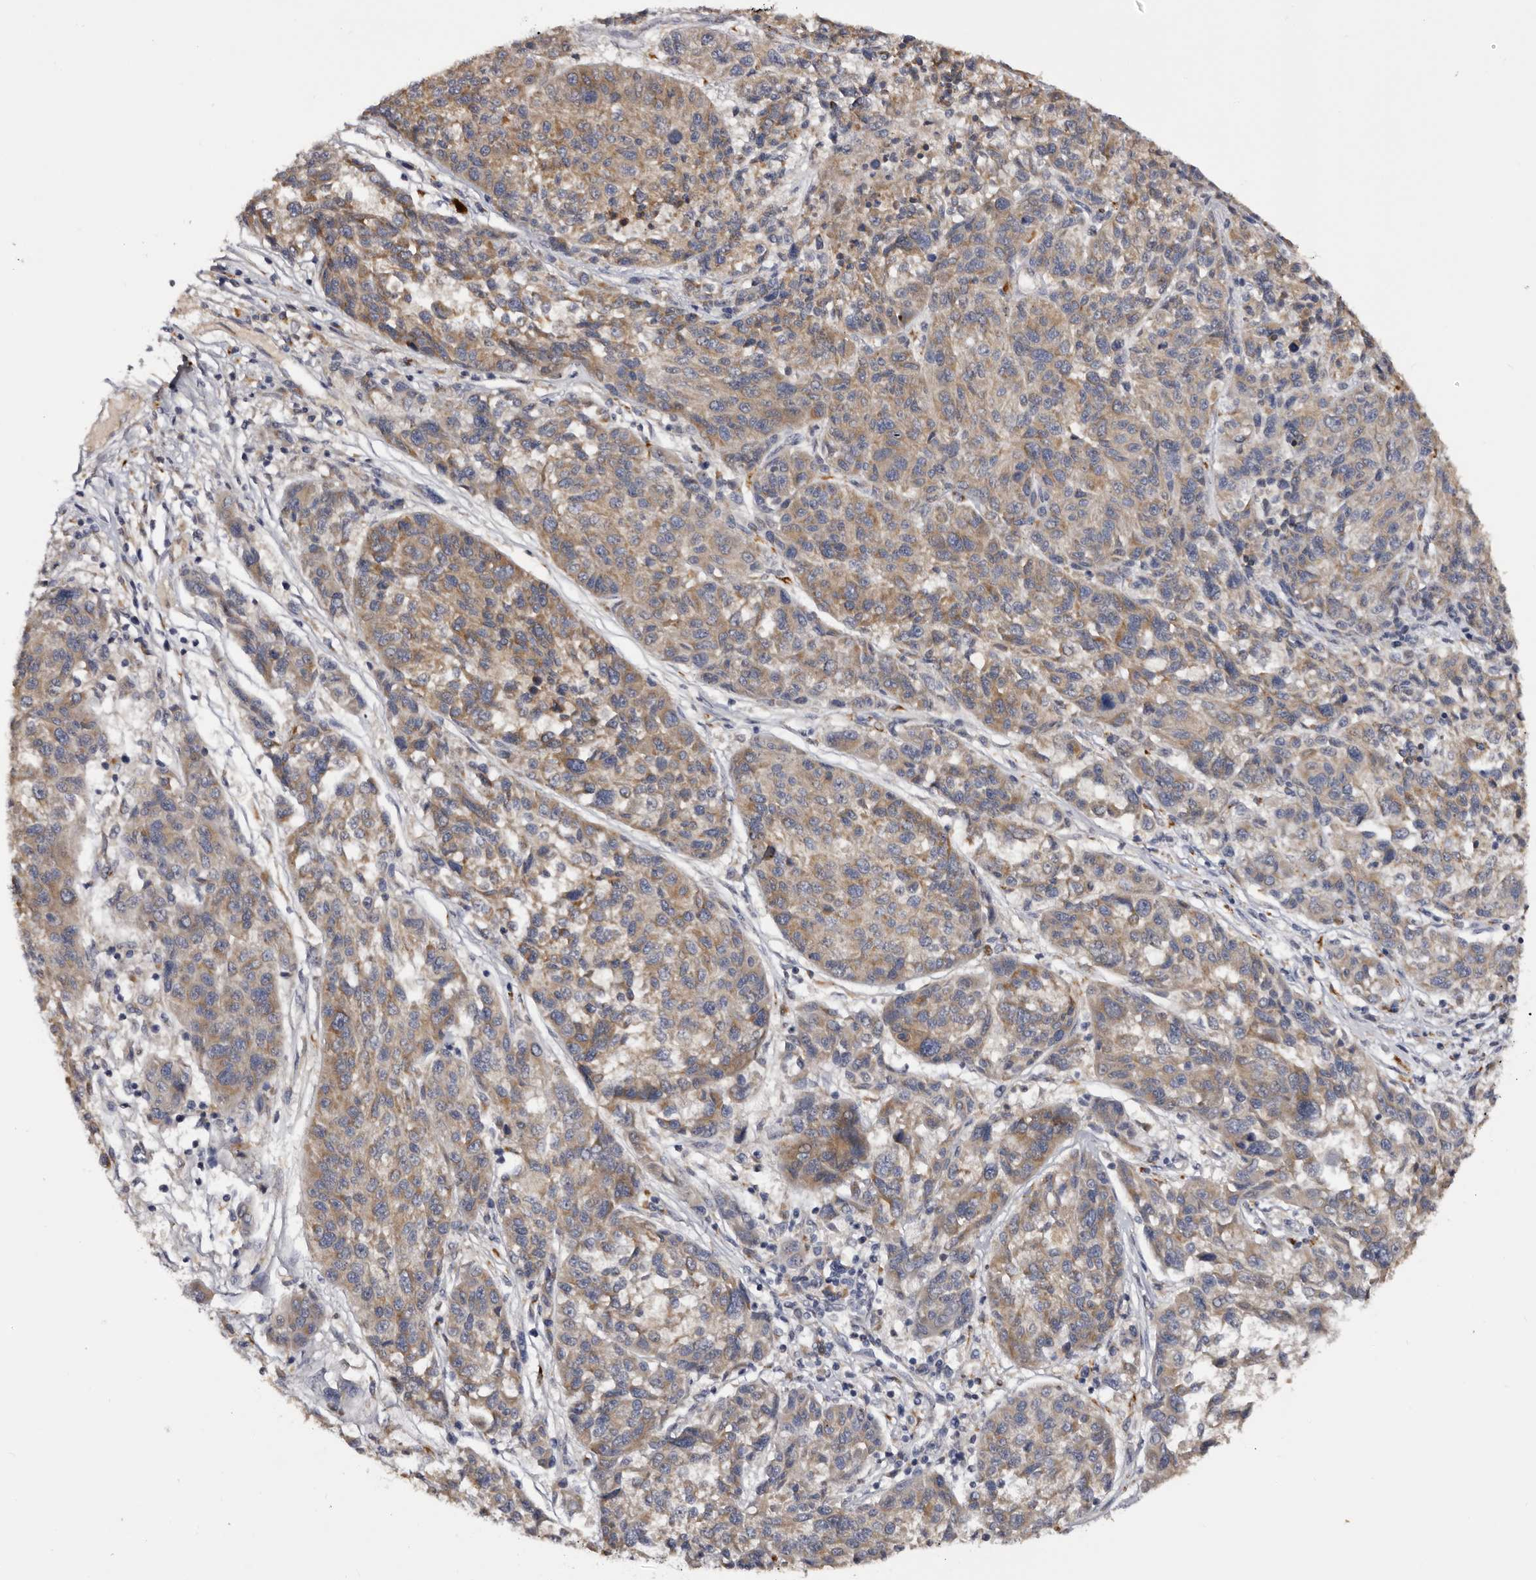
{"staining": {"intensity": "weak", "quantity": ">75%", "location": "cytoplasmic/membranous"}, "tissue": "melanoma", "cell_type": "Tumor cells", "image_type": "cancer", "snomed": [{"axis": "morphology", "description": "Malignant melanoma, NOS"}, {"axis": "topography", "description": "Skin"}], "caption": "Weak cytoplasmic/membranous positivity for a protein is identified in about >75% of tumor cells of melanoma using immunohistochemistry.", "gene": "DAP", "patient": {"sex": "male", "age": 53}}